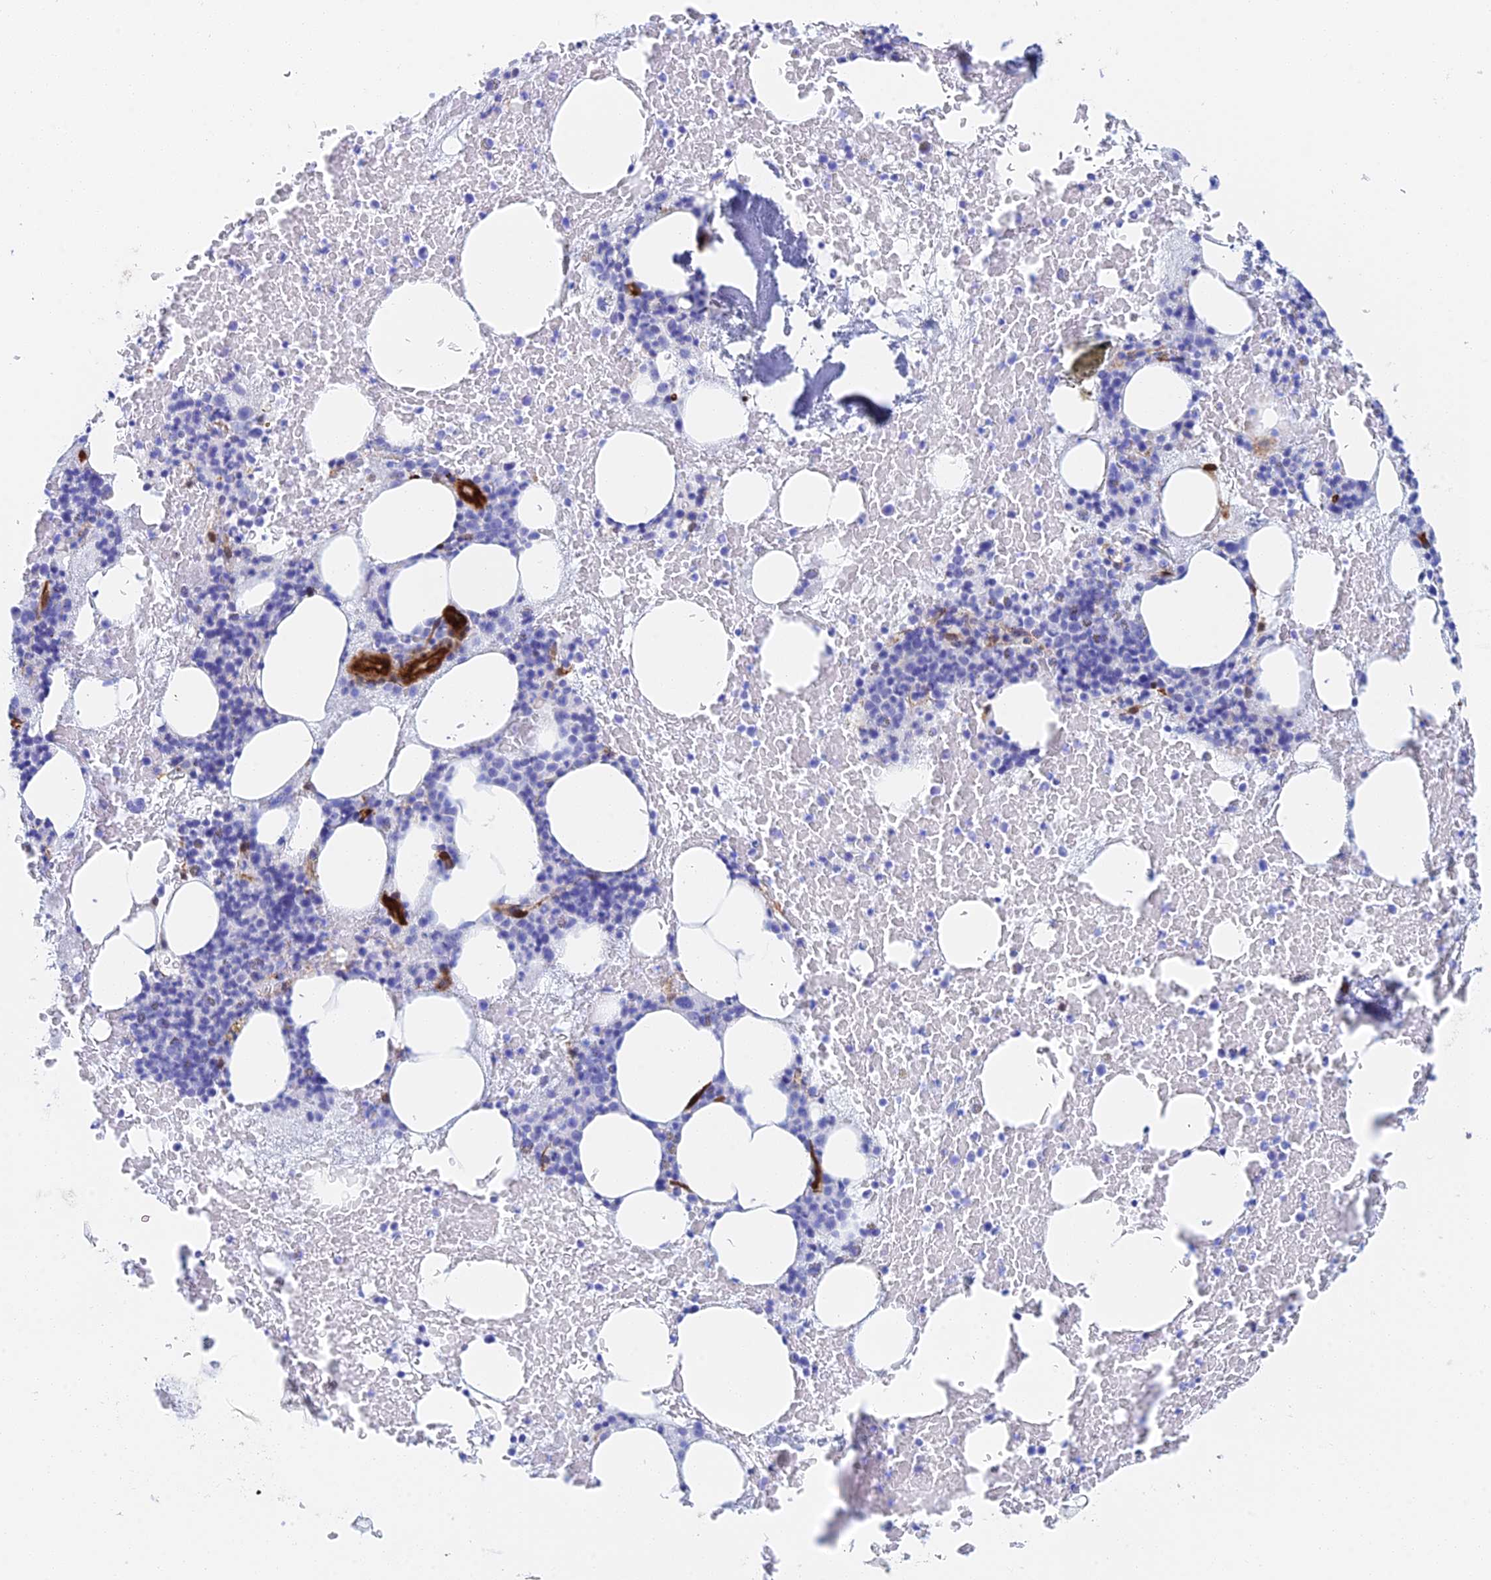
{"staining": {"intensity": "negative", "quantity": "none", "location": "none"}, "tissue": "bone marrow", "cell_type": "Hematopoietic cells", "image_type": "normal", "snomed": [{"axis": "morphology", "description": "Normal tissue, NOS"}, {"axis": "topography", "description": "Bone marrow"}], "caption": "Photomicrograph shows no protein staining in hematopoietic cells of normal bone marrow. (IHC, brightfield microscopy, high magnification).", "gene": "CRIP2", "patient": {"sex": "male", "age": 72}}